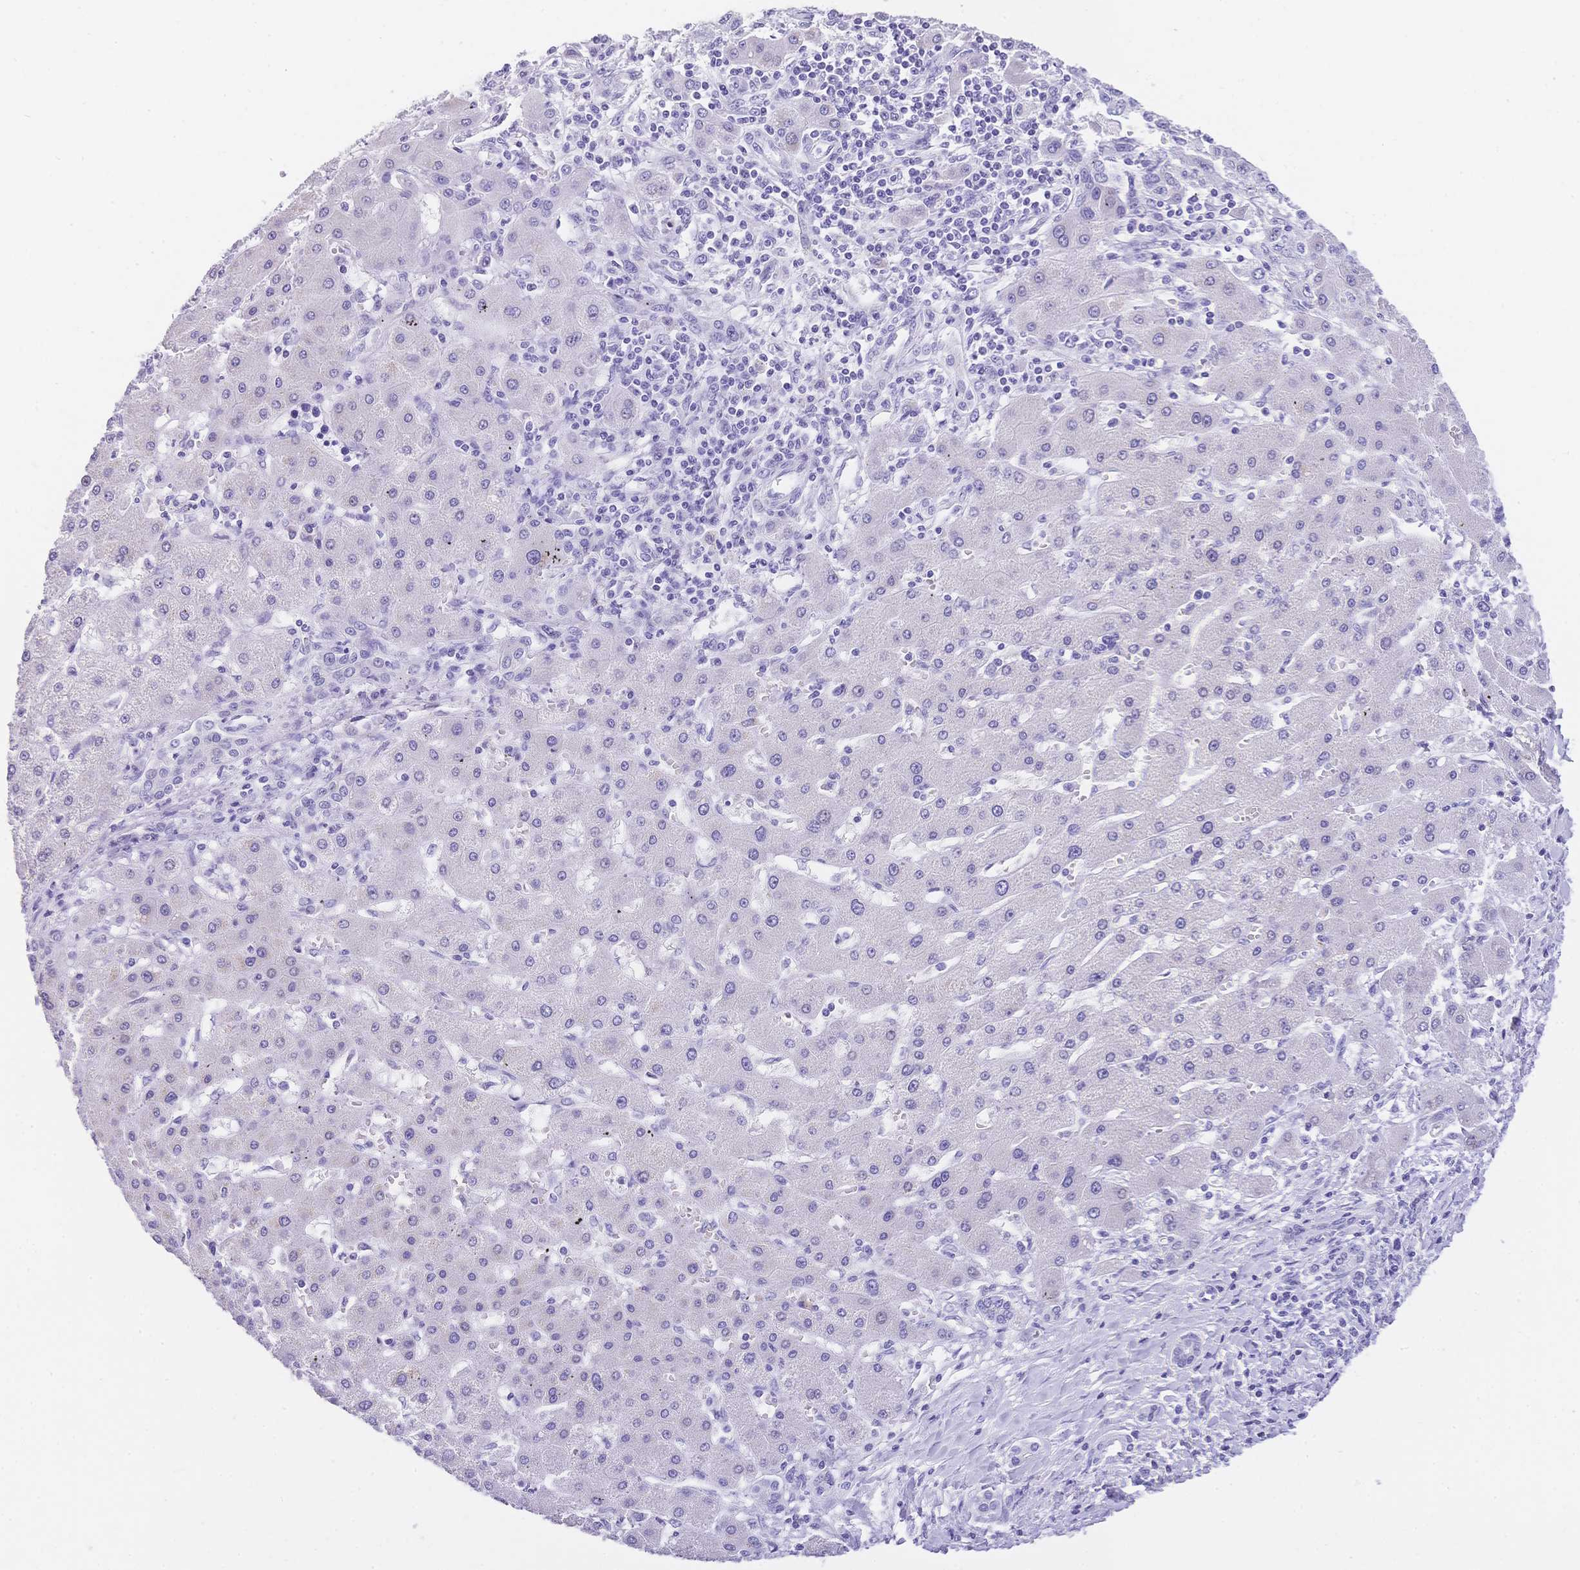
{"staining": {"intensity": "negative", "quantity": "none", "location": "none"}, "tissue": "liver cancer", "cell_type": "Tumor cells", "image_type": "cancer", "snomed": [{"axis": "morphology", "description": "Cholangiocarcinoma"}, {"axis": "topography", "description": "Liver"}], "caption": "Tumor cells are negative for protein expression in human liver cholangiocarcinoma.", "gene": "MUC21", "patient": {"sex": "male", "age": 59}}